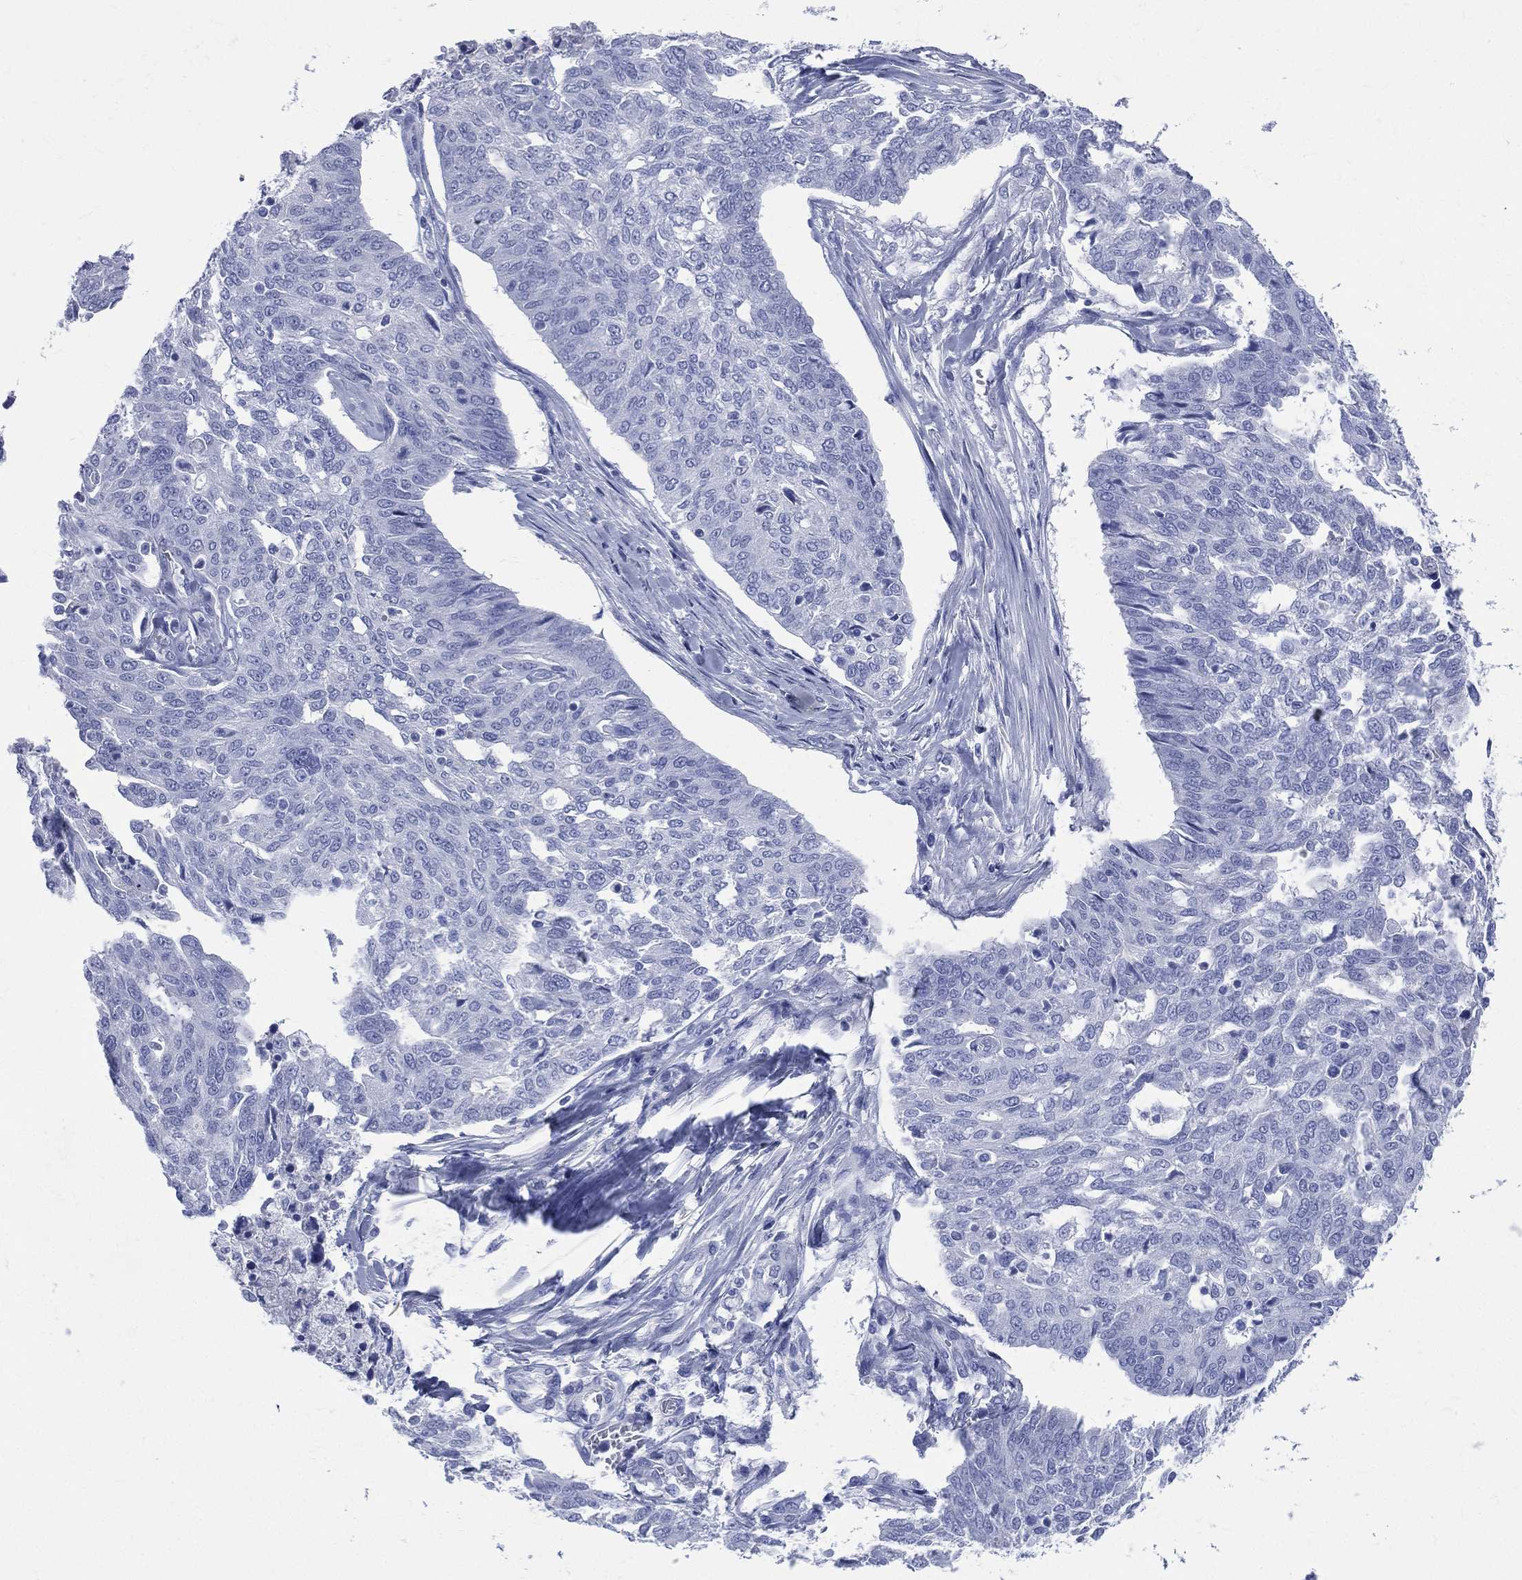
{"staining": {"intensity": "negative", "quantity": "none", "location": "none"}, "tissue": "ovarian cancer", "cell_type": "Tumor cells", "image_type": "cancer", "snomed": [{"axis": "morphology", "description": "Cystadenocarcinoma, serous, NOS"}, {"axis": "topography", "description": "Ovary"}], "caption": "DAB immunohistochemical staining of human ovarian cancer exhibits no significant positivity in tumor cells. Brightfield microscopy of immunohistochemistry stained with DAB (3,3'-diaminobenzidine) (brown) and hematoxylin (blue), captured at high magnification.", "gene": "SYP", "patient": {"sex": "female", "age": 67}}